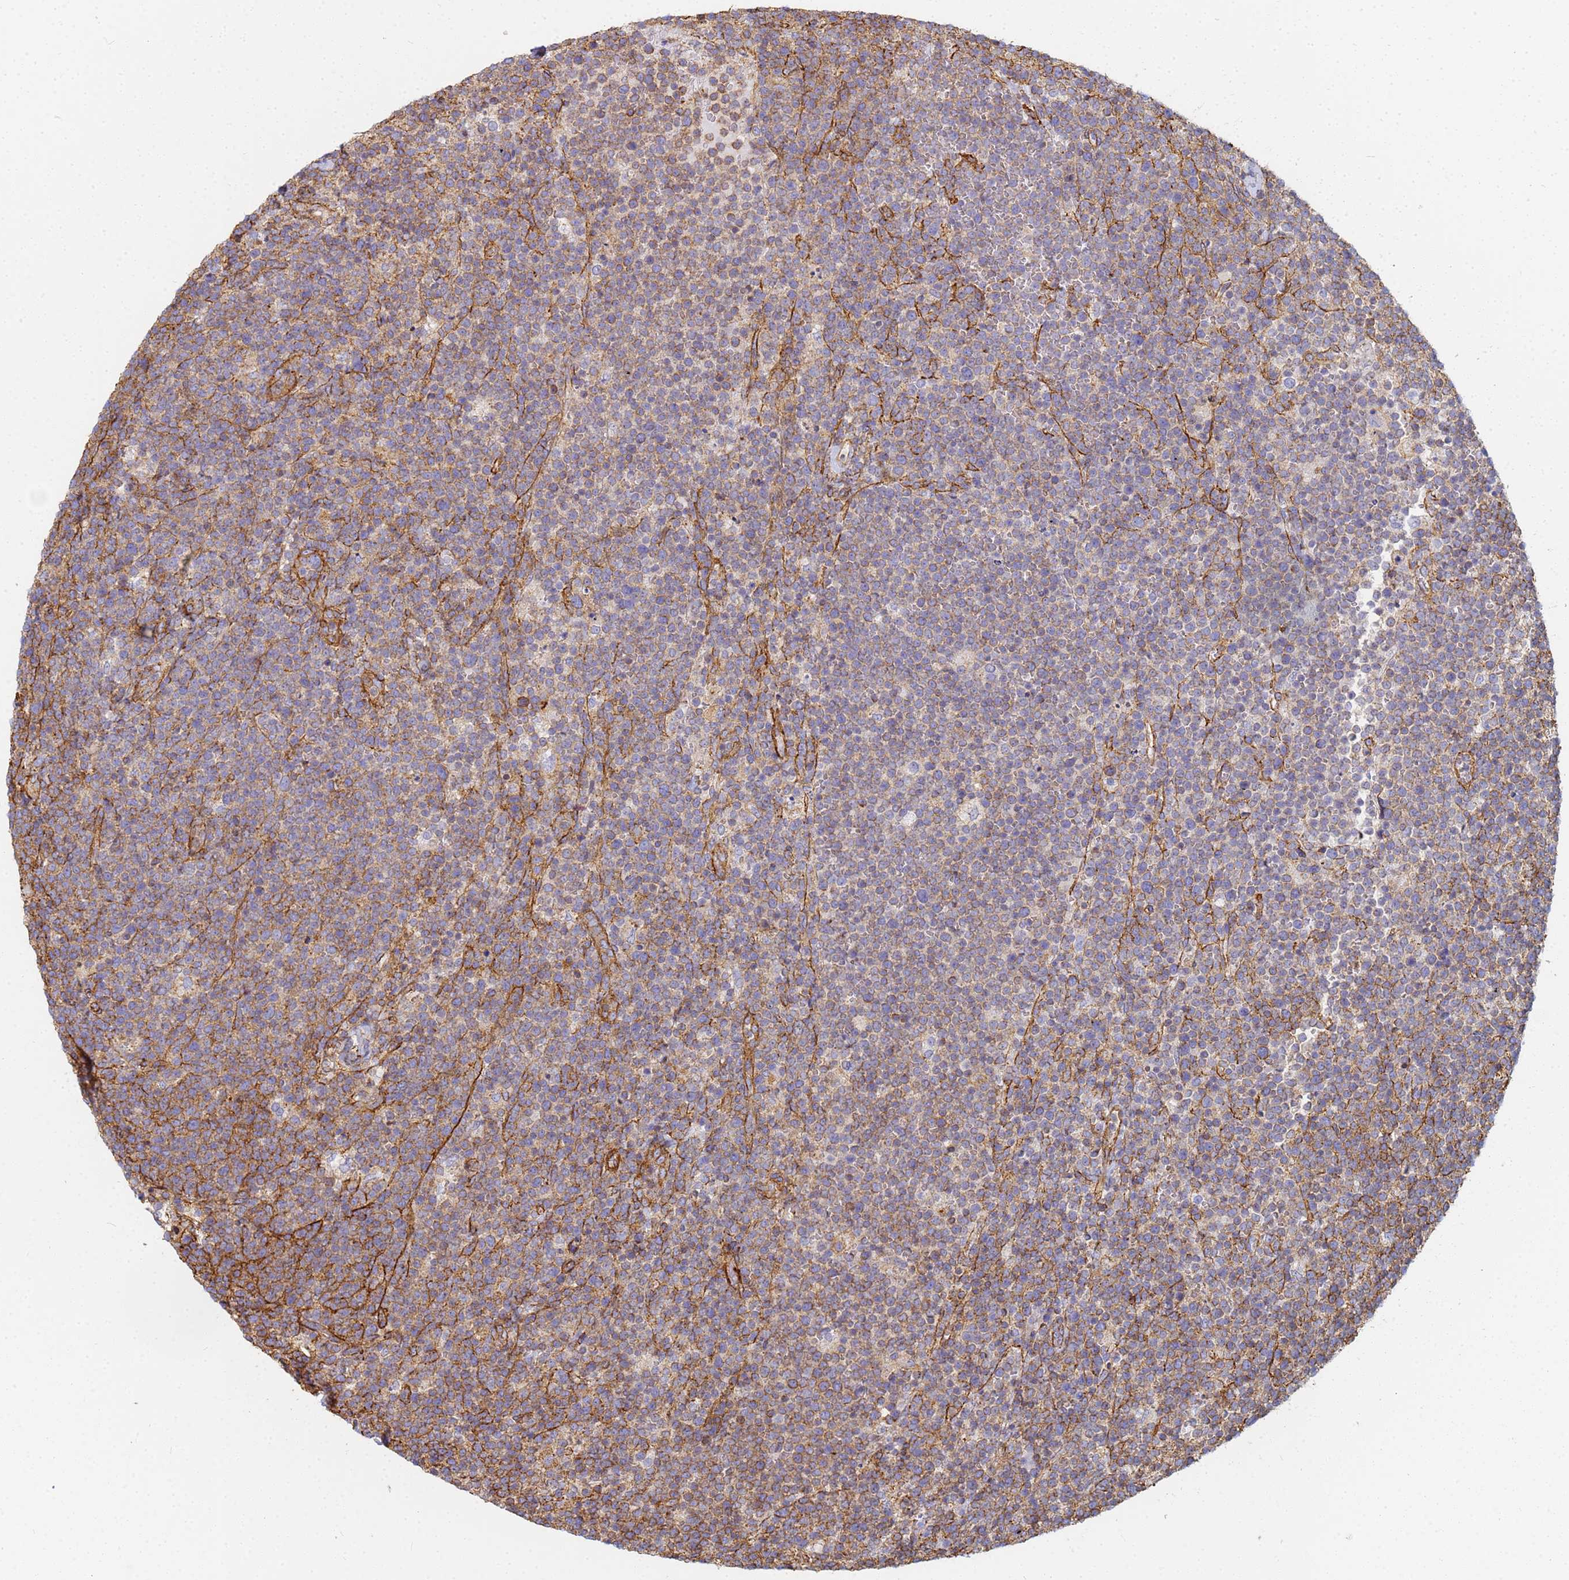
{"staining": {"intensity": "moderate", "quantity": ">75%", "location": "cytoplasmic/membranous"}, "tissue": "lymphoma", "cell_type": "Tumor cells", "image_type": "cancer", "snomed": [{"axis": "morphology", "description": "Malignant lymphoma, non-Hodgkin's type, High grade"}, {"axis": "topography", "description": "Lymph node"}], "caption": "Immunohistochemistry of high-grade malignant lymphoma, non-Hodgkin's type demonstrates medium levels of moderate cytoplasmic/membranous staining in about >75% of tumor cells.", "gene": "TPM1", "patient": {"sex": "male", "age": 61}}